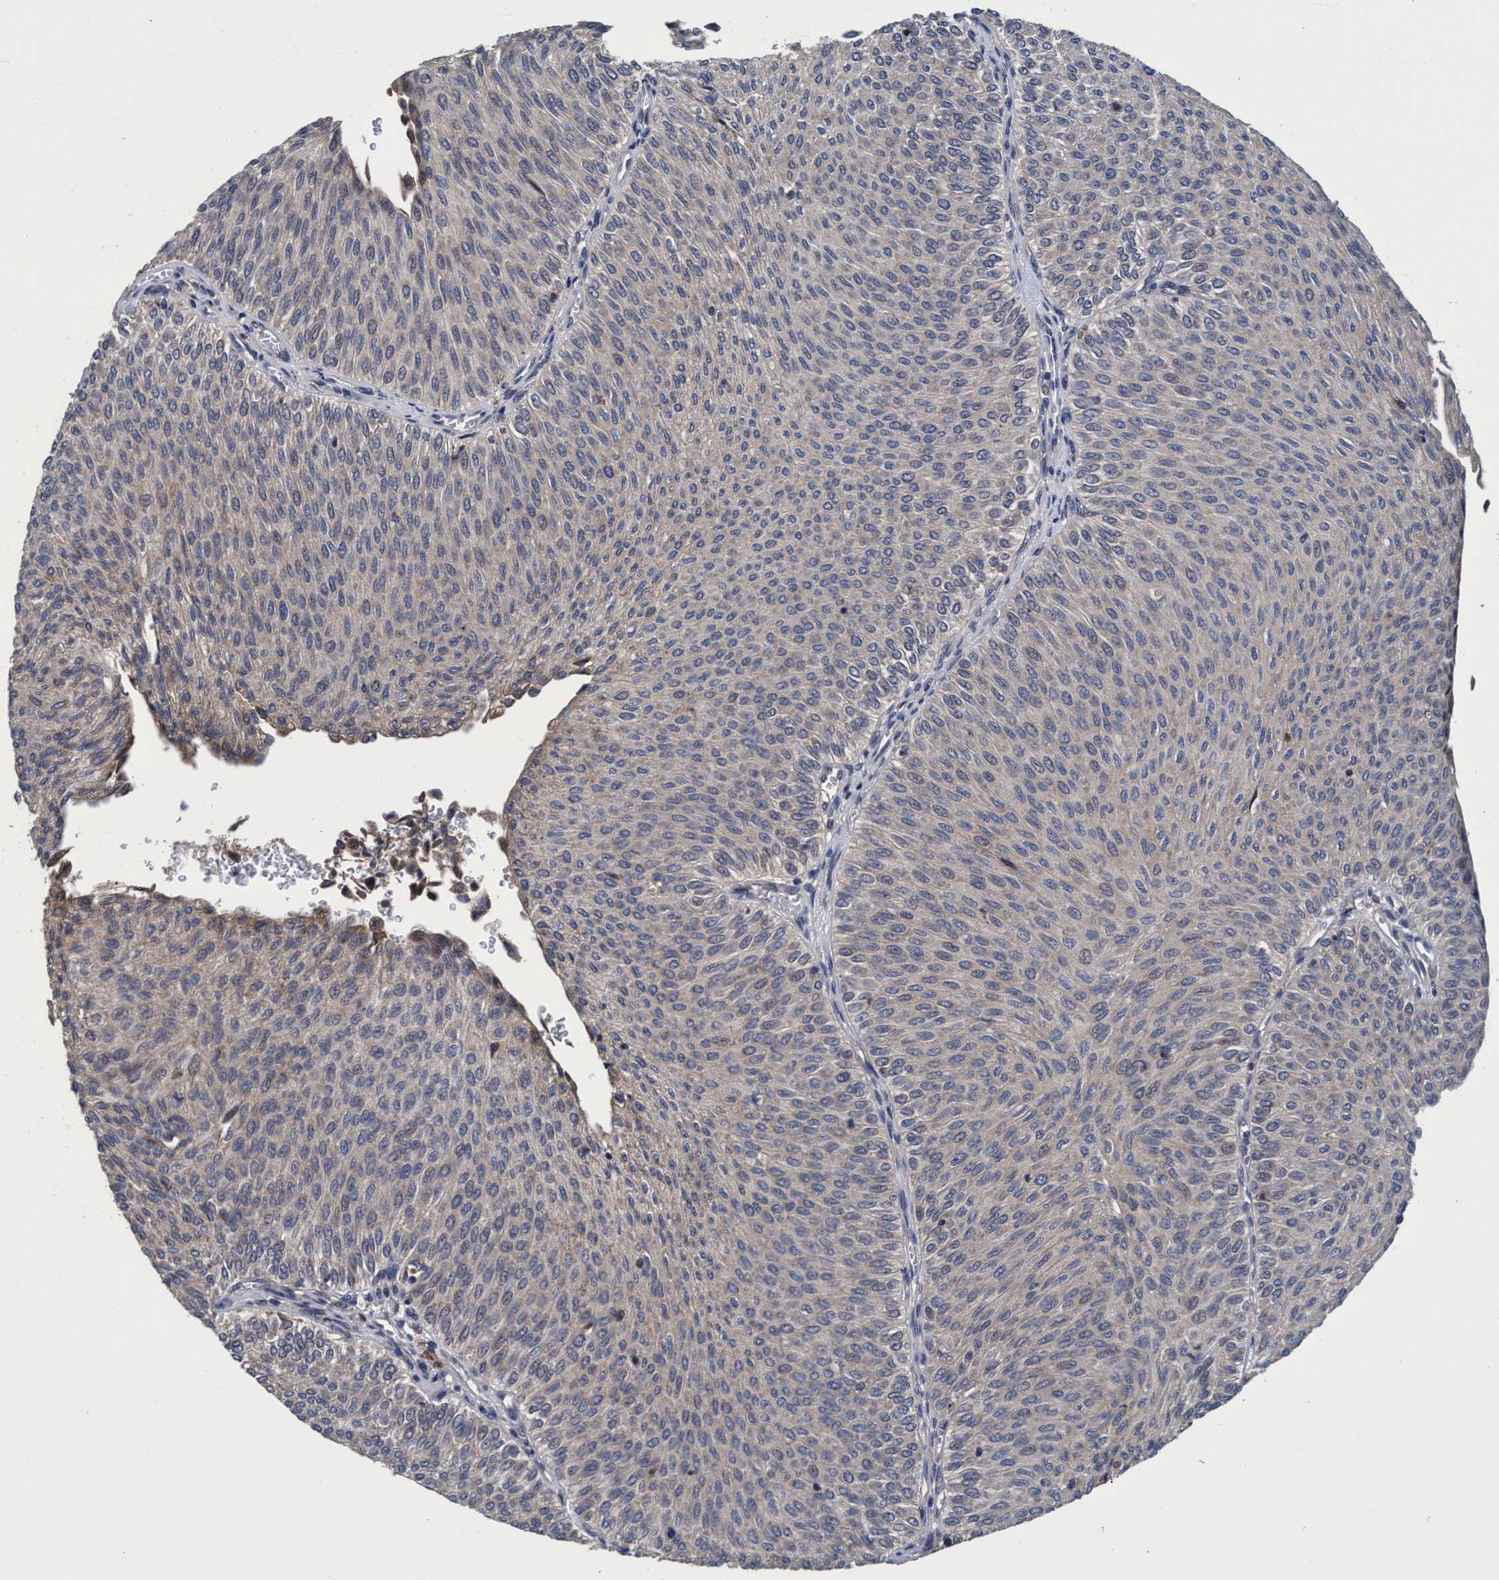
{"staining": {"intensity": "negative", "quantity": "none", "location": "none"}, "tissue": "urothelial cancer", "cell_type": "Tumor cells", "image_type": "cancer", "snomed": [{"axis": "morphology", "description": "Urothelial carcinoma, Low grade"}, {"axis": "topography", "description": "Urinary bladder"}], "caption": "Immunohistochemistry (IHC) of human urothelial cancer shows no expression in tumor cells.", "gene": "CALCOCO2", "patient": {"sex": "male", "age": 78}}